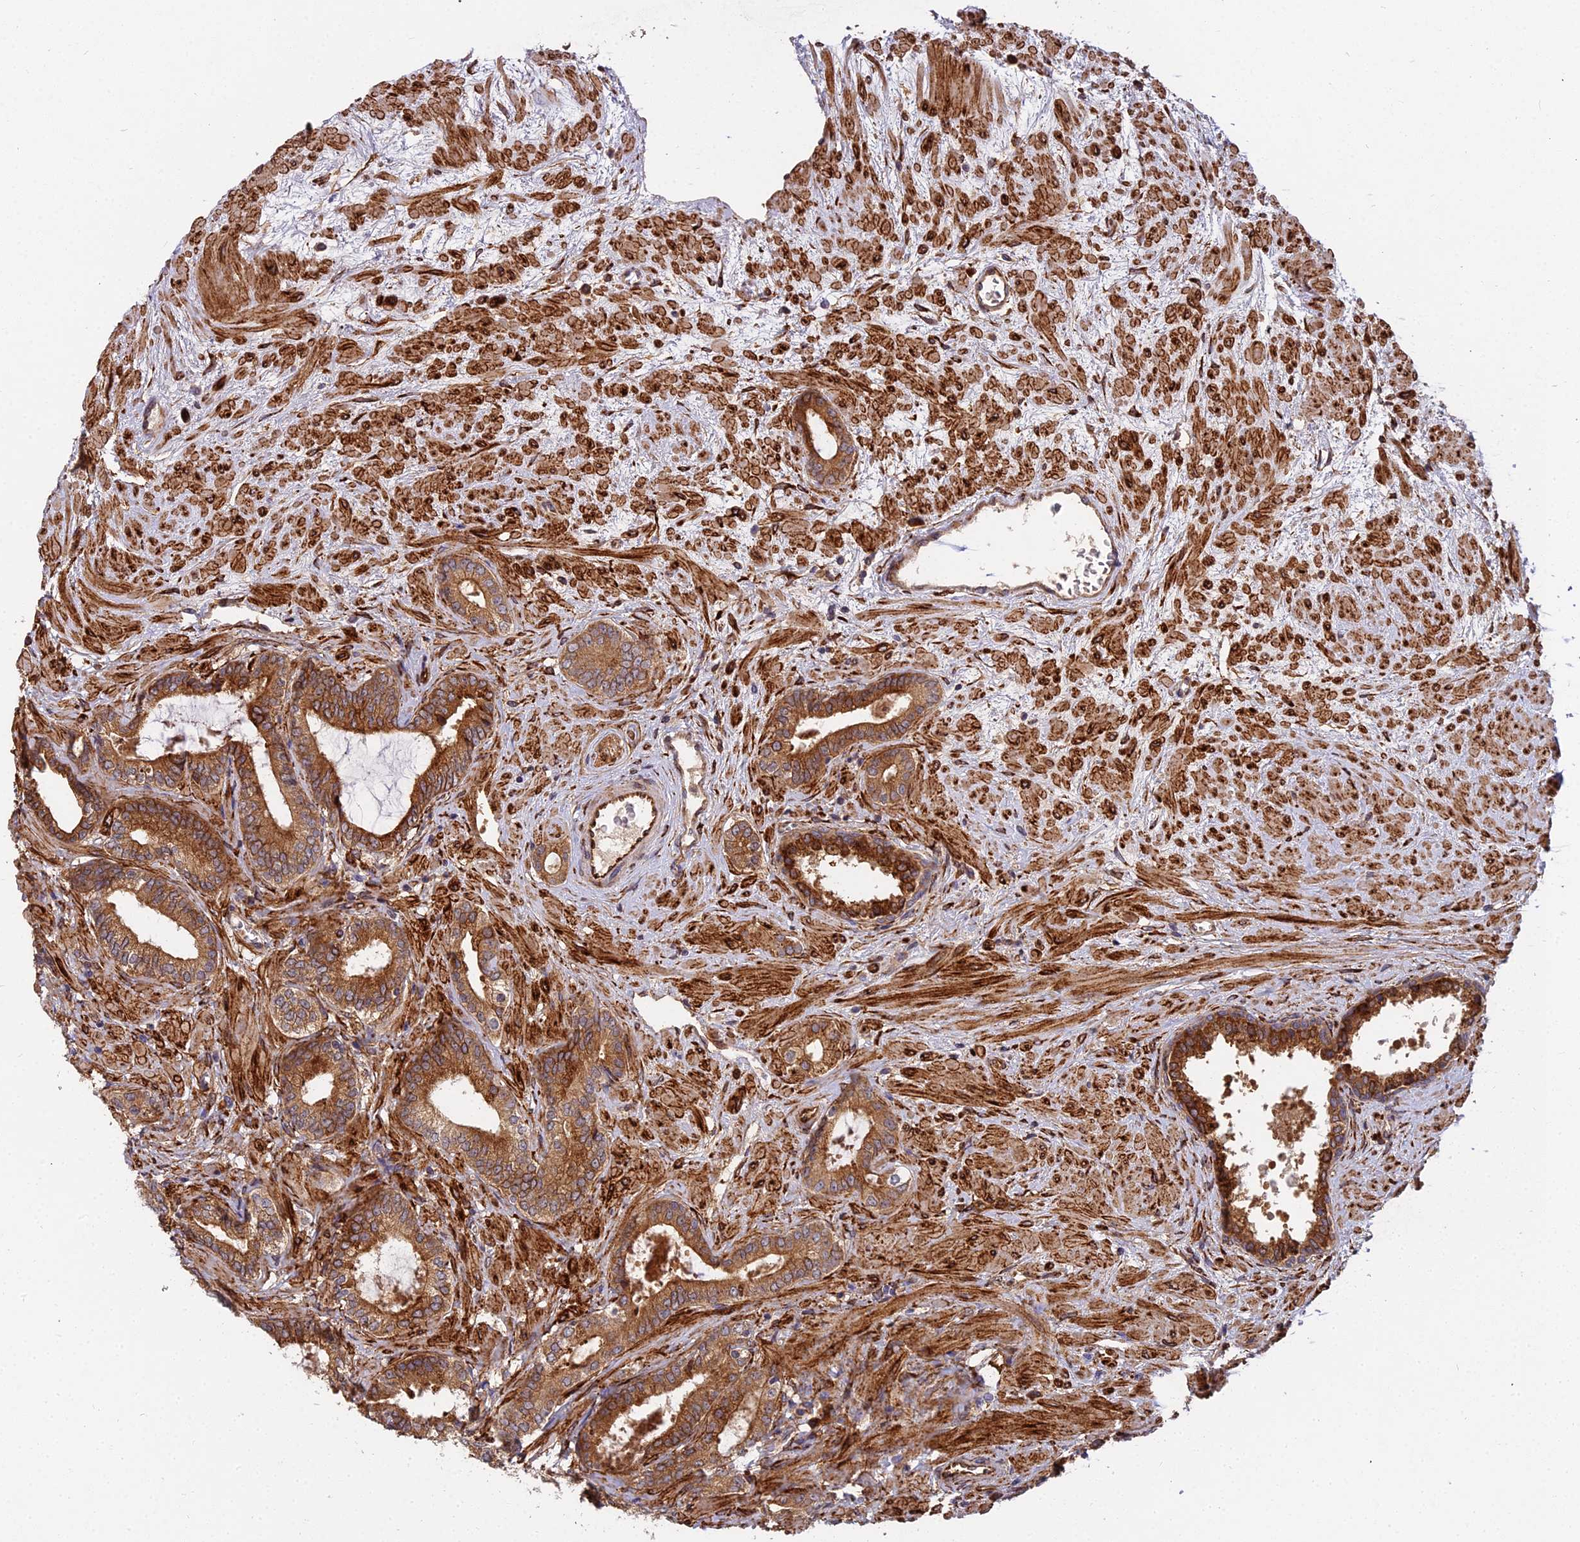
{"staining": {"intensity": "strong", "quantity": ">75%", "location": "cytoplasmic/membranous"}, "tissue": "prostate cancer", "cell_type": "Tumor cells", "image_type": "cancer", "snomed": [{"axis": "morphology", "description": "Adenocarcinoma, High grade"}, {"axis": "topography", "description": "Prostate"}], "caption": "A brown stain shows strong cytoplasmic/membranous expression of a protein in prostate adenocarcinoma (high-grade) tumor cells.", "gene": "NDUFAF7", "patient": {"sex": "male", "age": 64}}